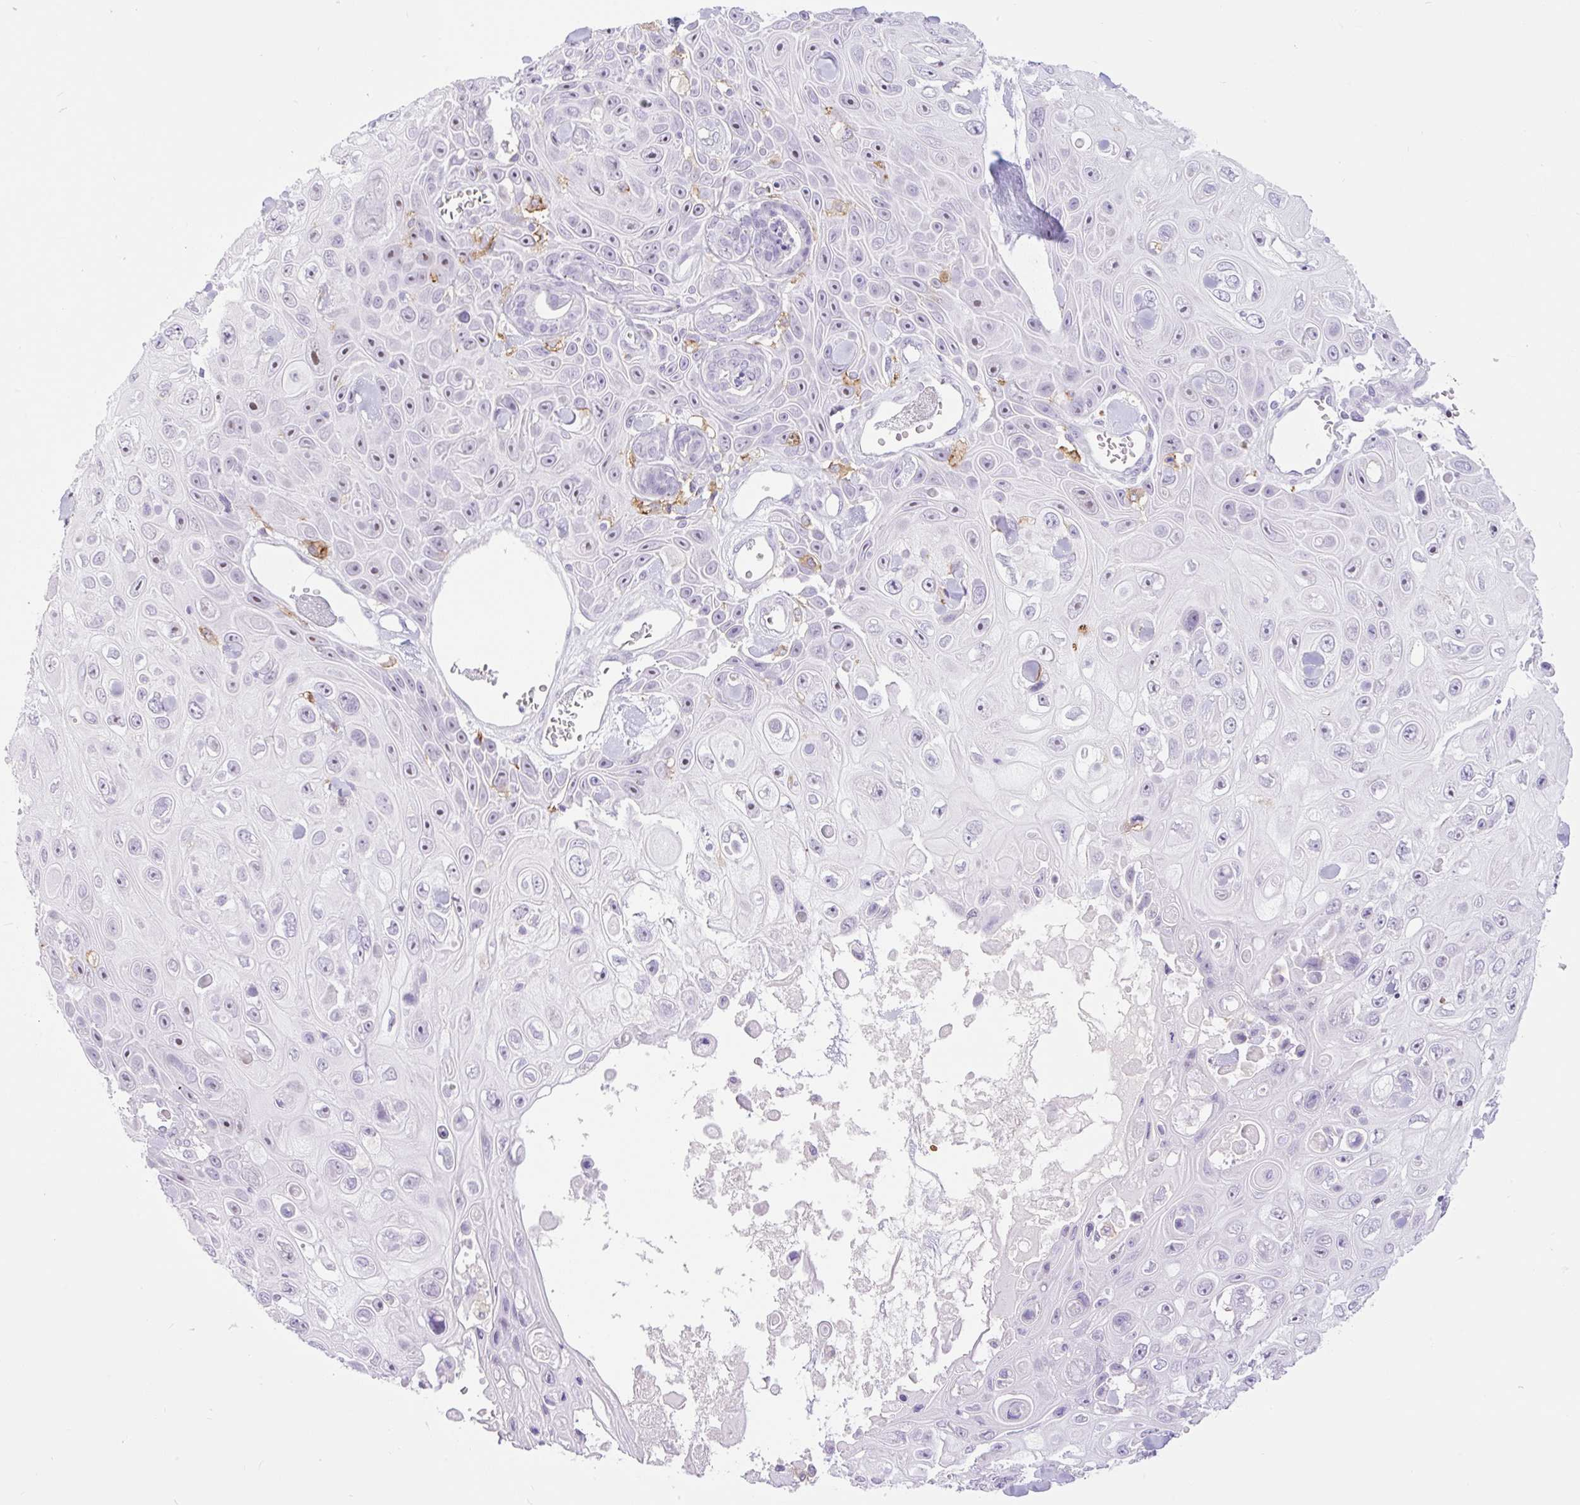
{"staining": {"intensity": "negative", "quantity": "none", "location": "none"}, "tissue": "skin cancer", "cell_type": "Tumor cells", "image_type": "cancer", "snomed": [{"axis": "morphology", "description": "Squamous cell carcinoma, NOS"}, {"axis": "topography", "description": "Skin"}], "caption": "Tumor cells are negative for brown protein staining in skin cancer (squamous cell carcinoma).", "gene": "SIGLEC1", "patient": {"sex": "male", "age": 82}}